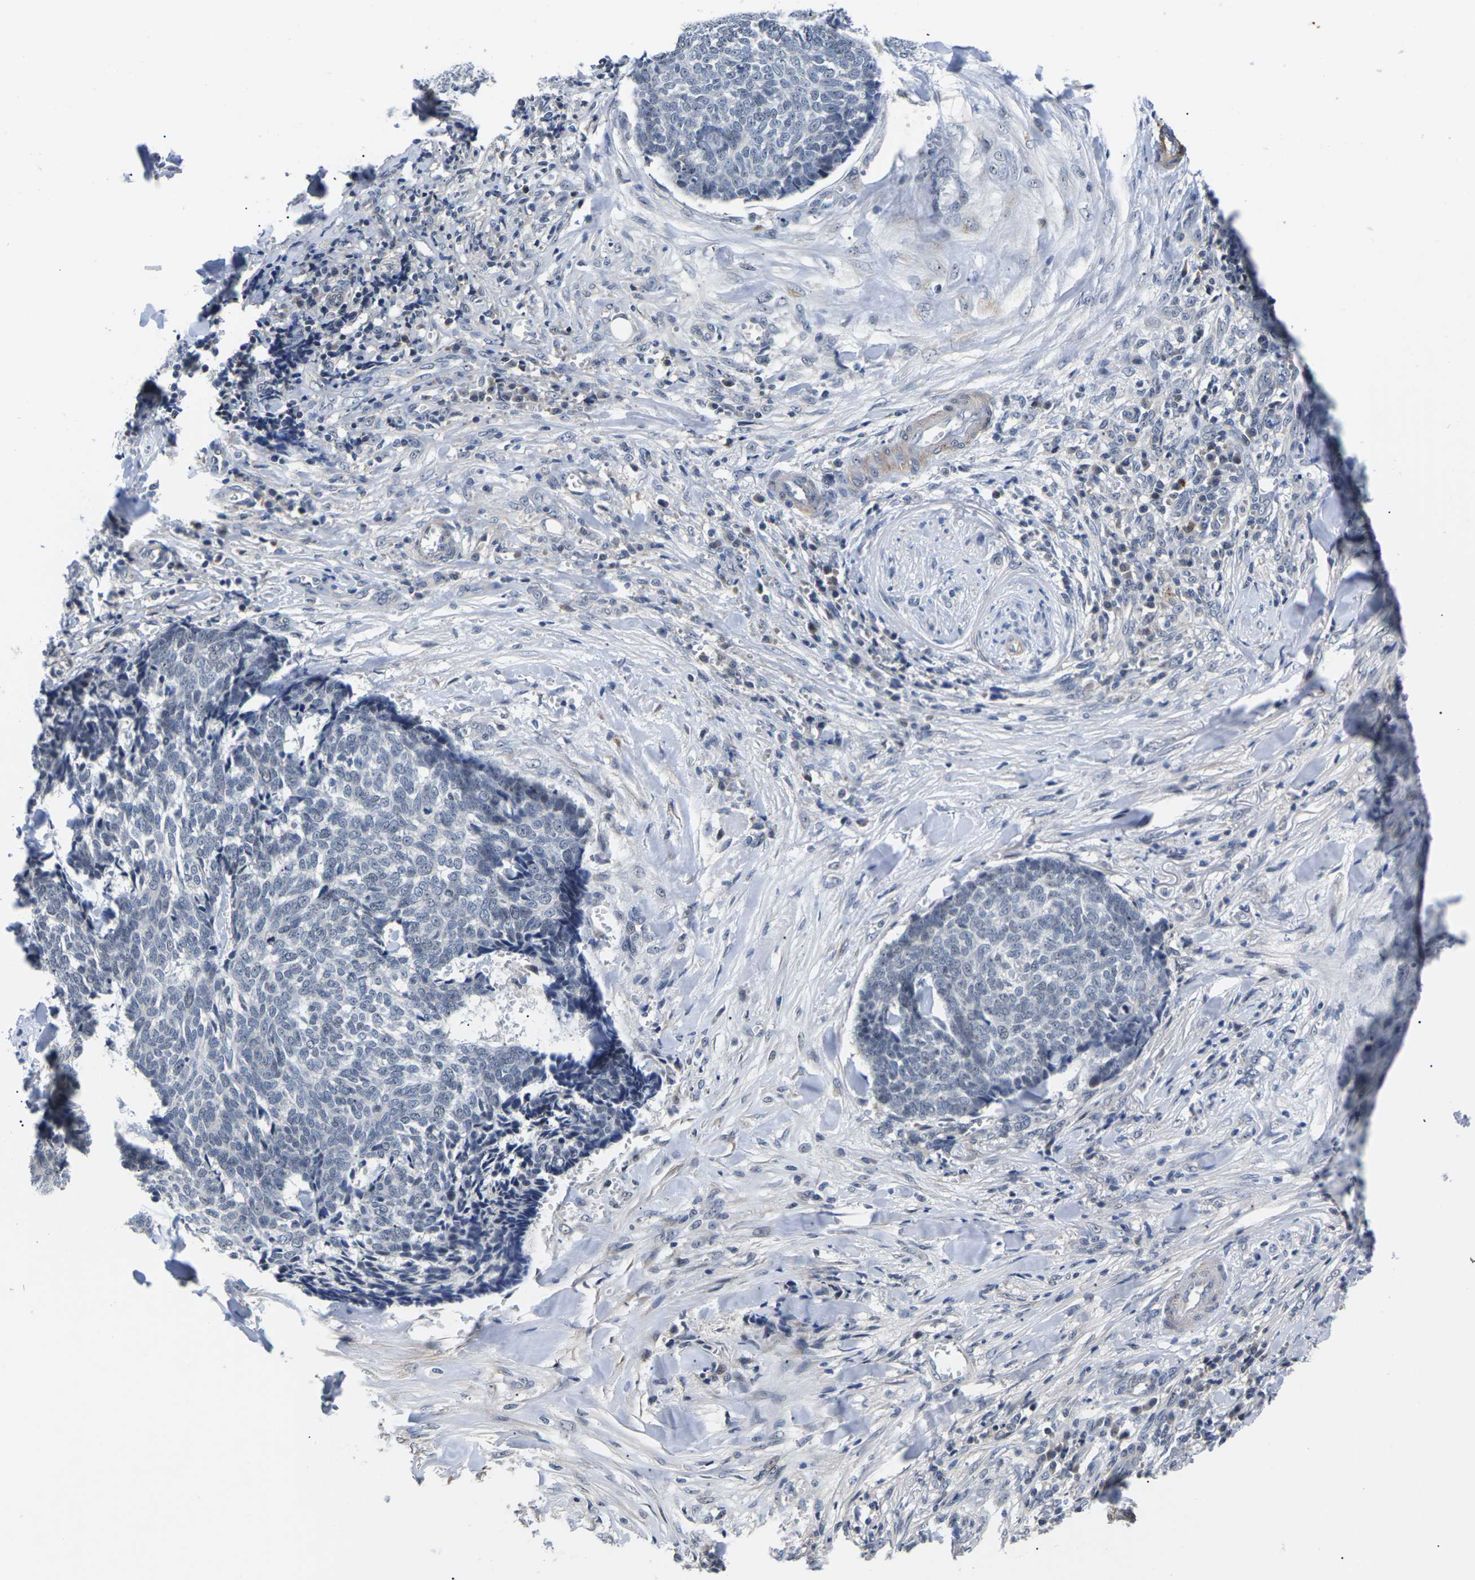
{"staining": {"intensity": "negative", "quantity": "none", "location": "none"}, "tissue": "skin cancer", "cell_type": "Tumor cells", "image_type": "cancer", "snomed": [{"axis": "morphology", "description": "Basal cell carcinoma"}, {"axis": "topography", "description": "Skin"}], "caption": "Tumor cells are negative for protein expression in human skin cancer (basal cell carcinoma). (IHC, brightfield microscopy, high magnification).", "gene": "ST6GAL2", "patient": {"sex": "male", "age": 84}}